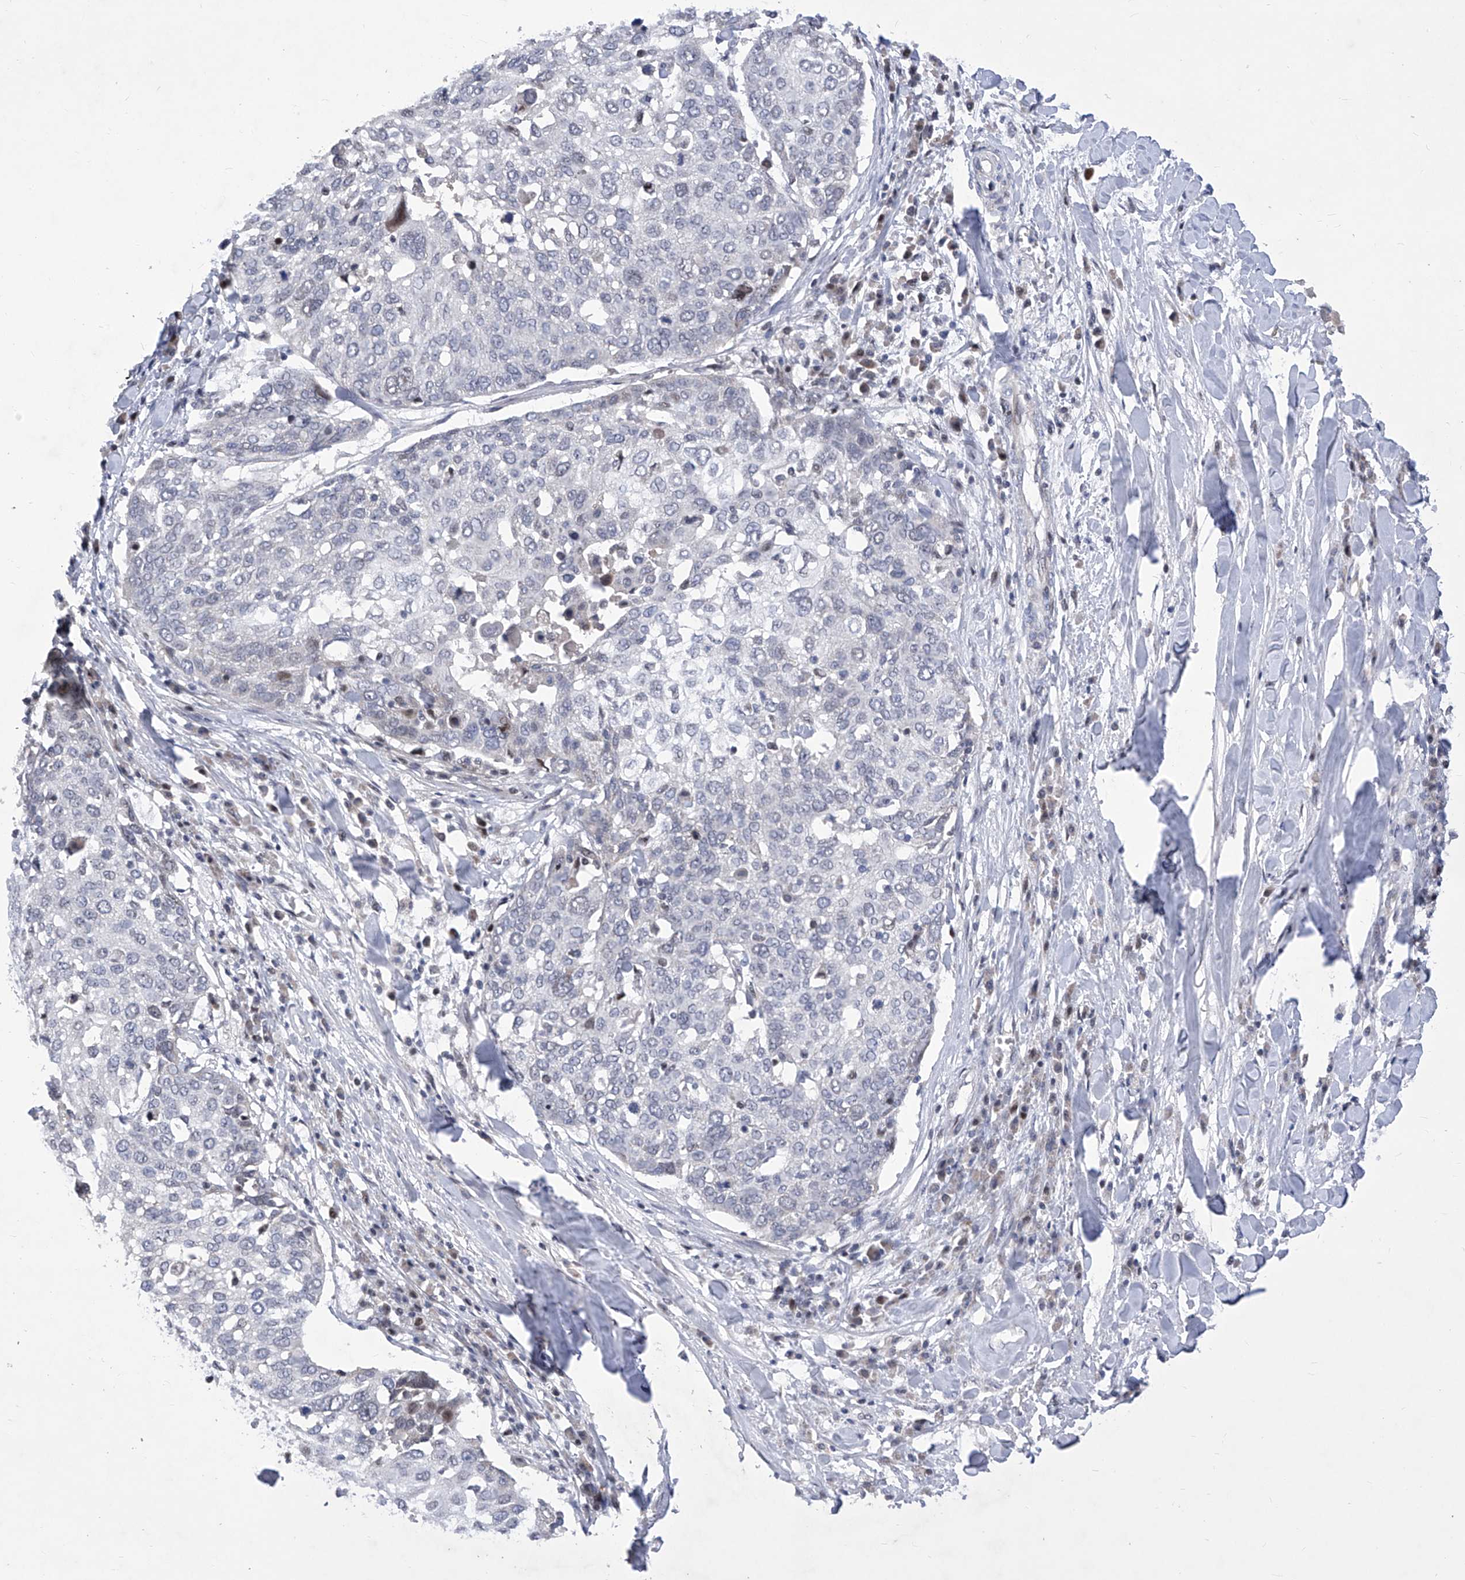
{"staining": {"intensity": "negative", "quantity": "none", "location": "none"}, "tissue": "lung cancer", "cell_type": "Tumor cells", "image_type": "cancer", "snomed": [{"axis": "morphology", "description": "Squamous cell carcinoma, NOS"}, {"axis": "topography", "description": "Lung"}], "caption": "This is a micrograph of IHC staining of lung squamous cell carcinoma, which shows no expression in tumor cells. The staining was performed using DAB to visualize the protein expression in brown, while the nuclei were stained in blue with hematoxylin (Magnification: 20x).", "gene": "NUFIP1", "patient": {"sex": "male", "age": 65}}